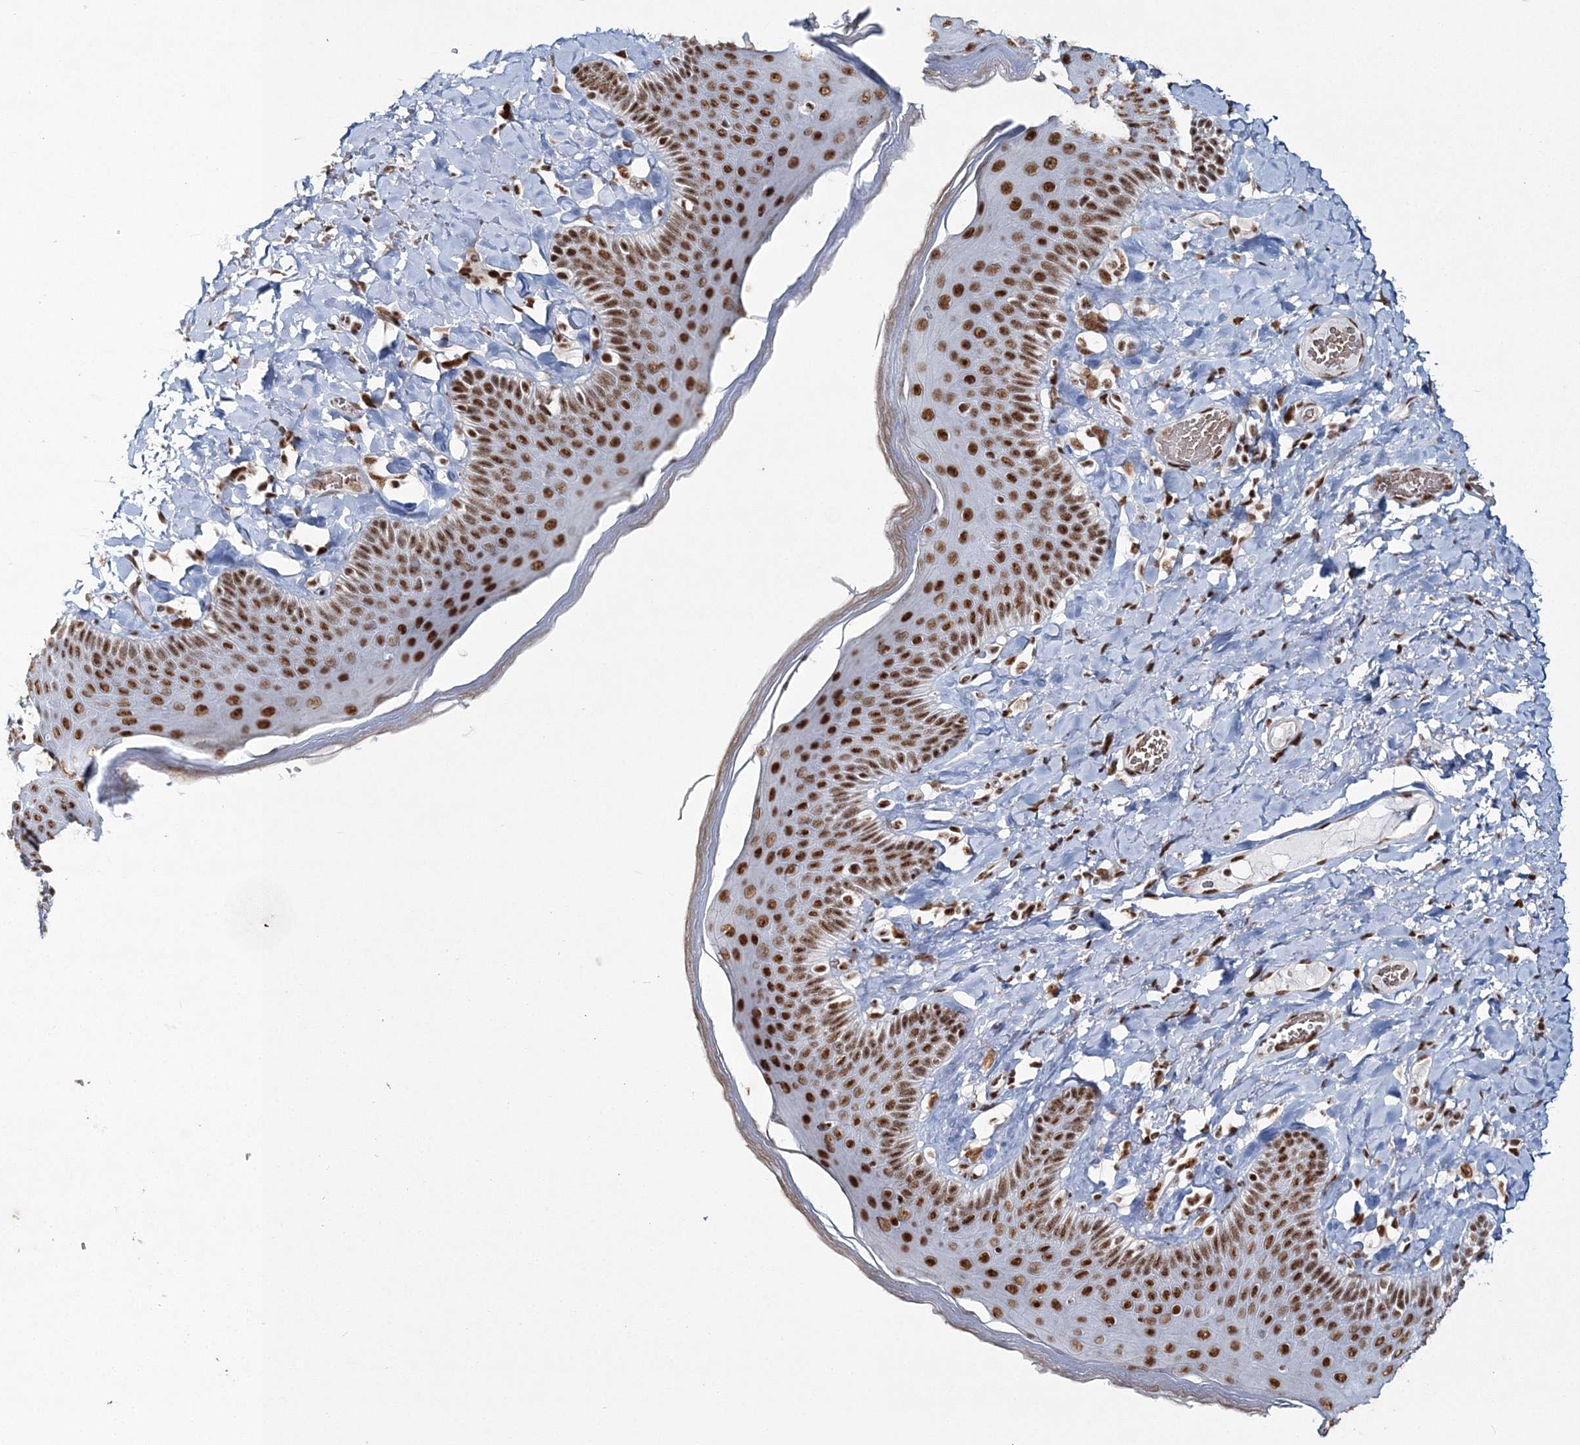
{"staining": {"intensity": "strong", "quantity": ">75%", "location": "nuclear"}, "tissue": "skin", "cell_type": "Epidermal cells", "image_type": "normal", "snomed": [{"axis": "morphology", "description": "Normal tissue, NOS"}, {"axis": "topography", "description": "Anal"}], "caption": "Immunohistochemical staining of unremarkable human skin demonstrates high levels of strong nuclear positivity in approximately >75% of epidermal cells. (DAB (3,3'-diaminobenzidine) IHC, brown staining for protein, blue staining for nuclei).", "gene": "ENSG00000290315", "patient": {"sex": "male", "age": 69}}